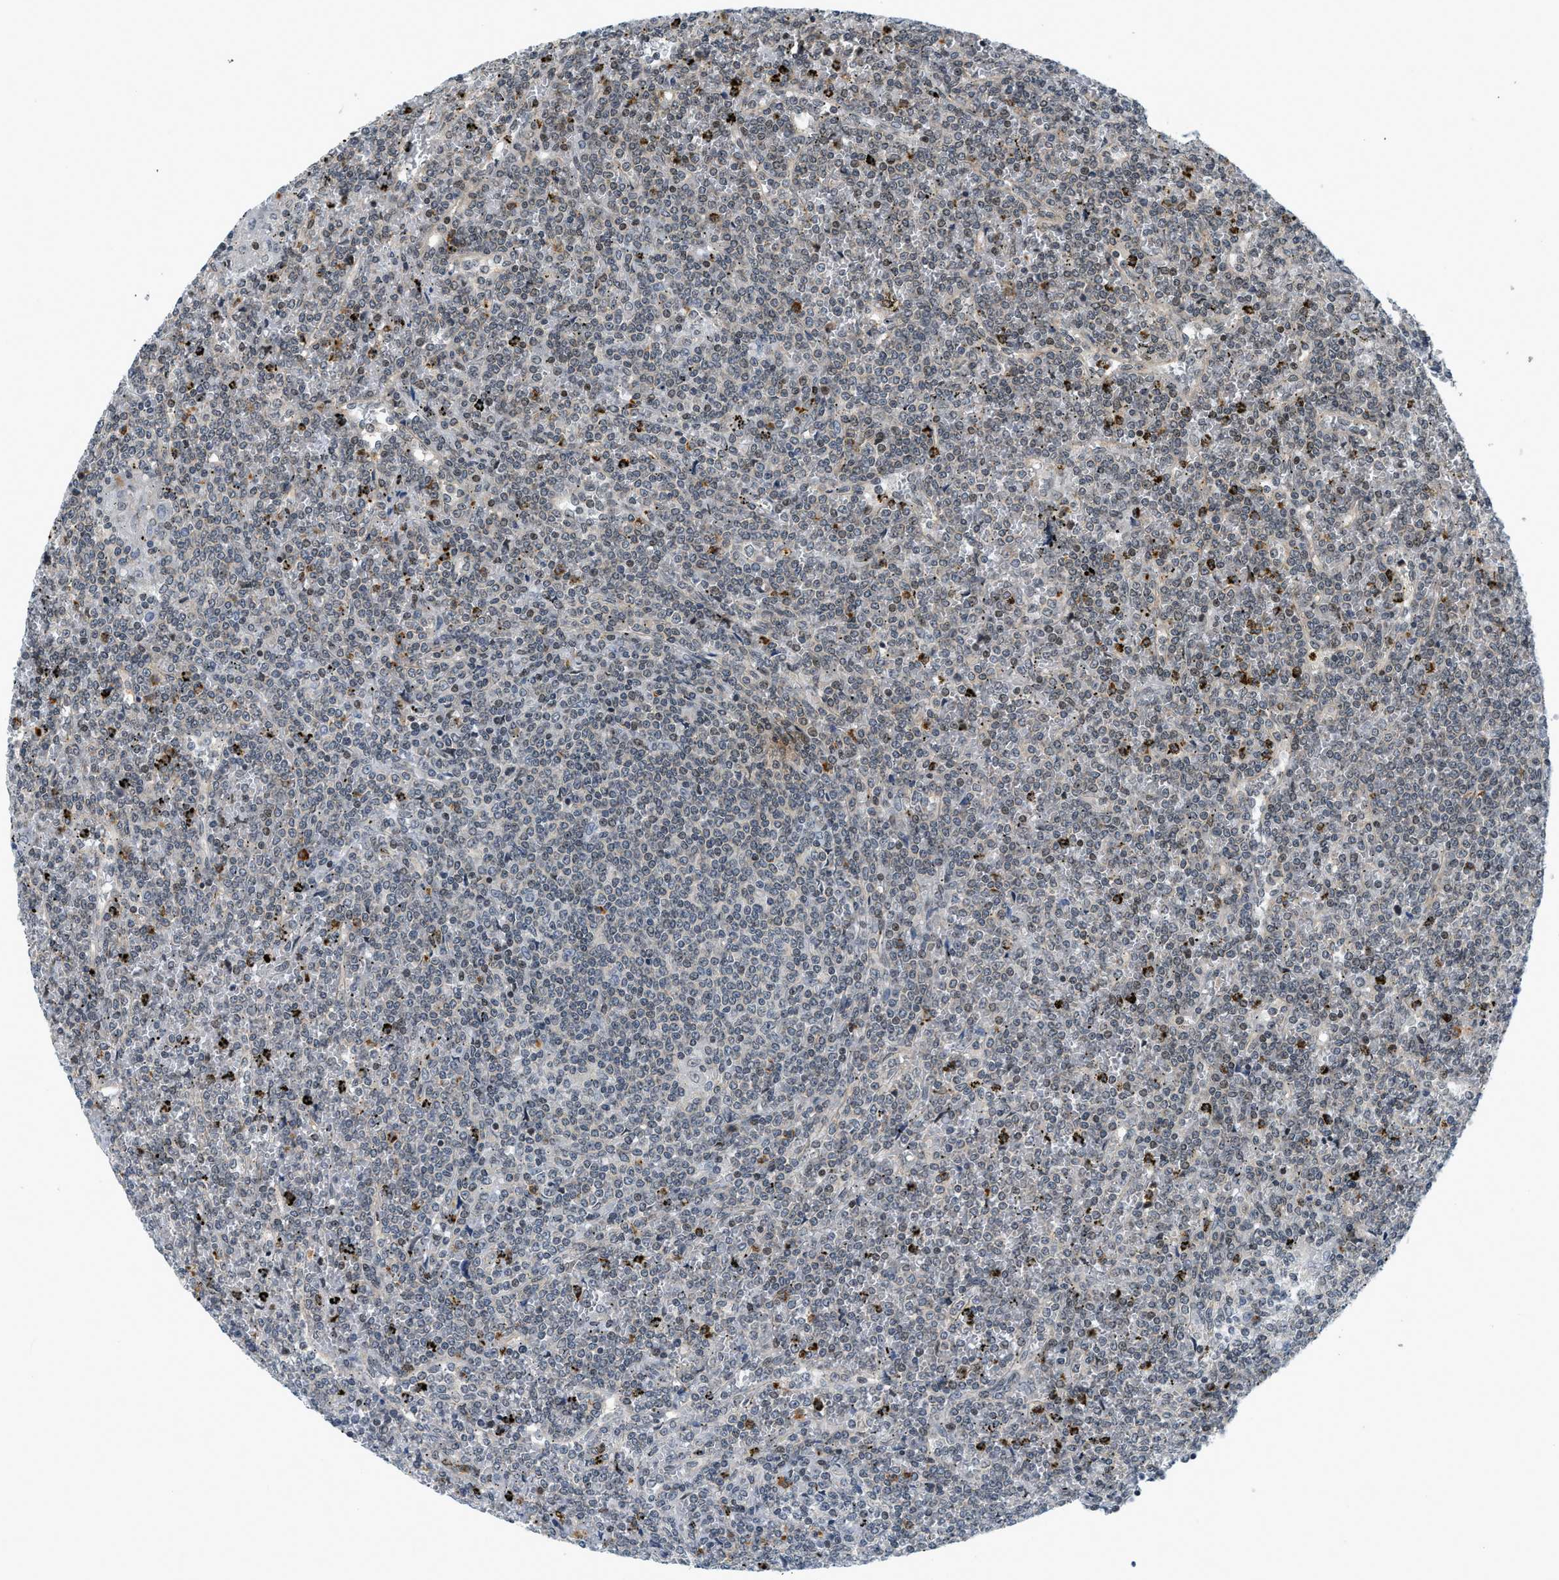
{"staining": {"intensity": "weak", "quantity": ">75%", "location": "nuclear"}, "tissue": "lymphoma", "cell_type": "Tumor cells", "image_type": "cancer", "snomed": [{"axis": "morphology", "description": "Malignant lymphoma, non-Hodgkin's type, Low grade"}, {"axis": "topography", "description": "Spleen"}], "caption": "Immunohistochemistry (DAB) staining of malignant lymphoma, non-Hodgkin's type (low-grade) shows weak nuclear protein expression in approximately >75% of tumor cells.", "gene": "KMT2A", "patient": {"sex": "female", "age": 19}}